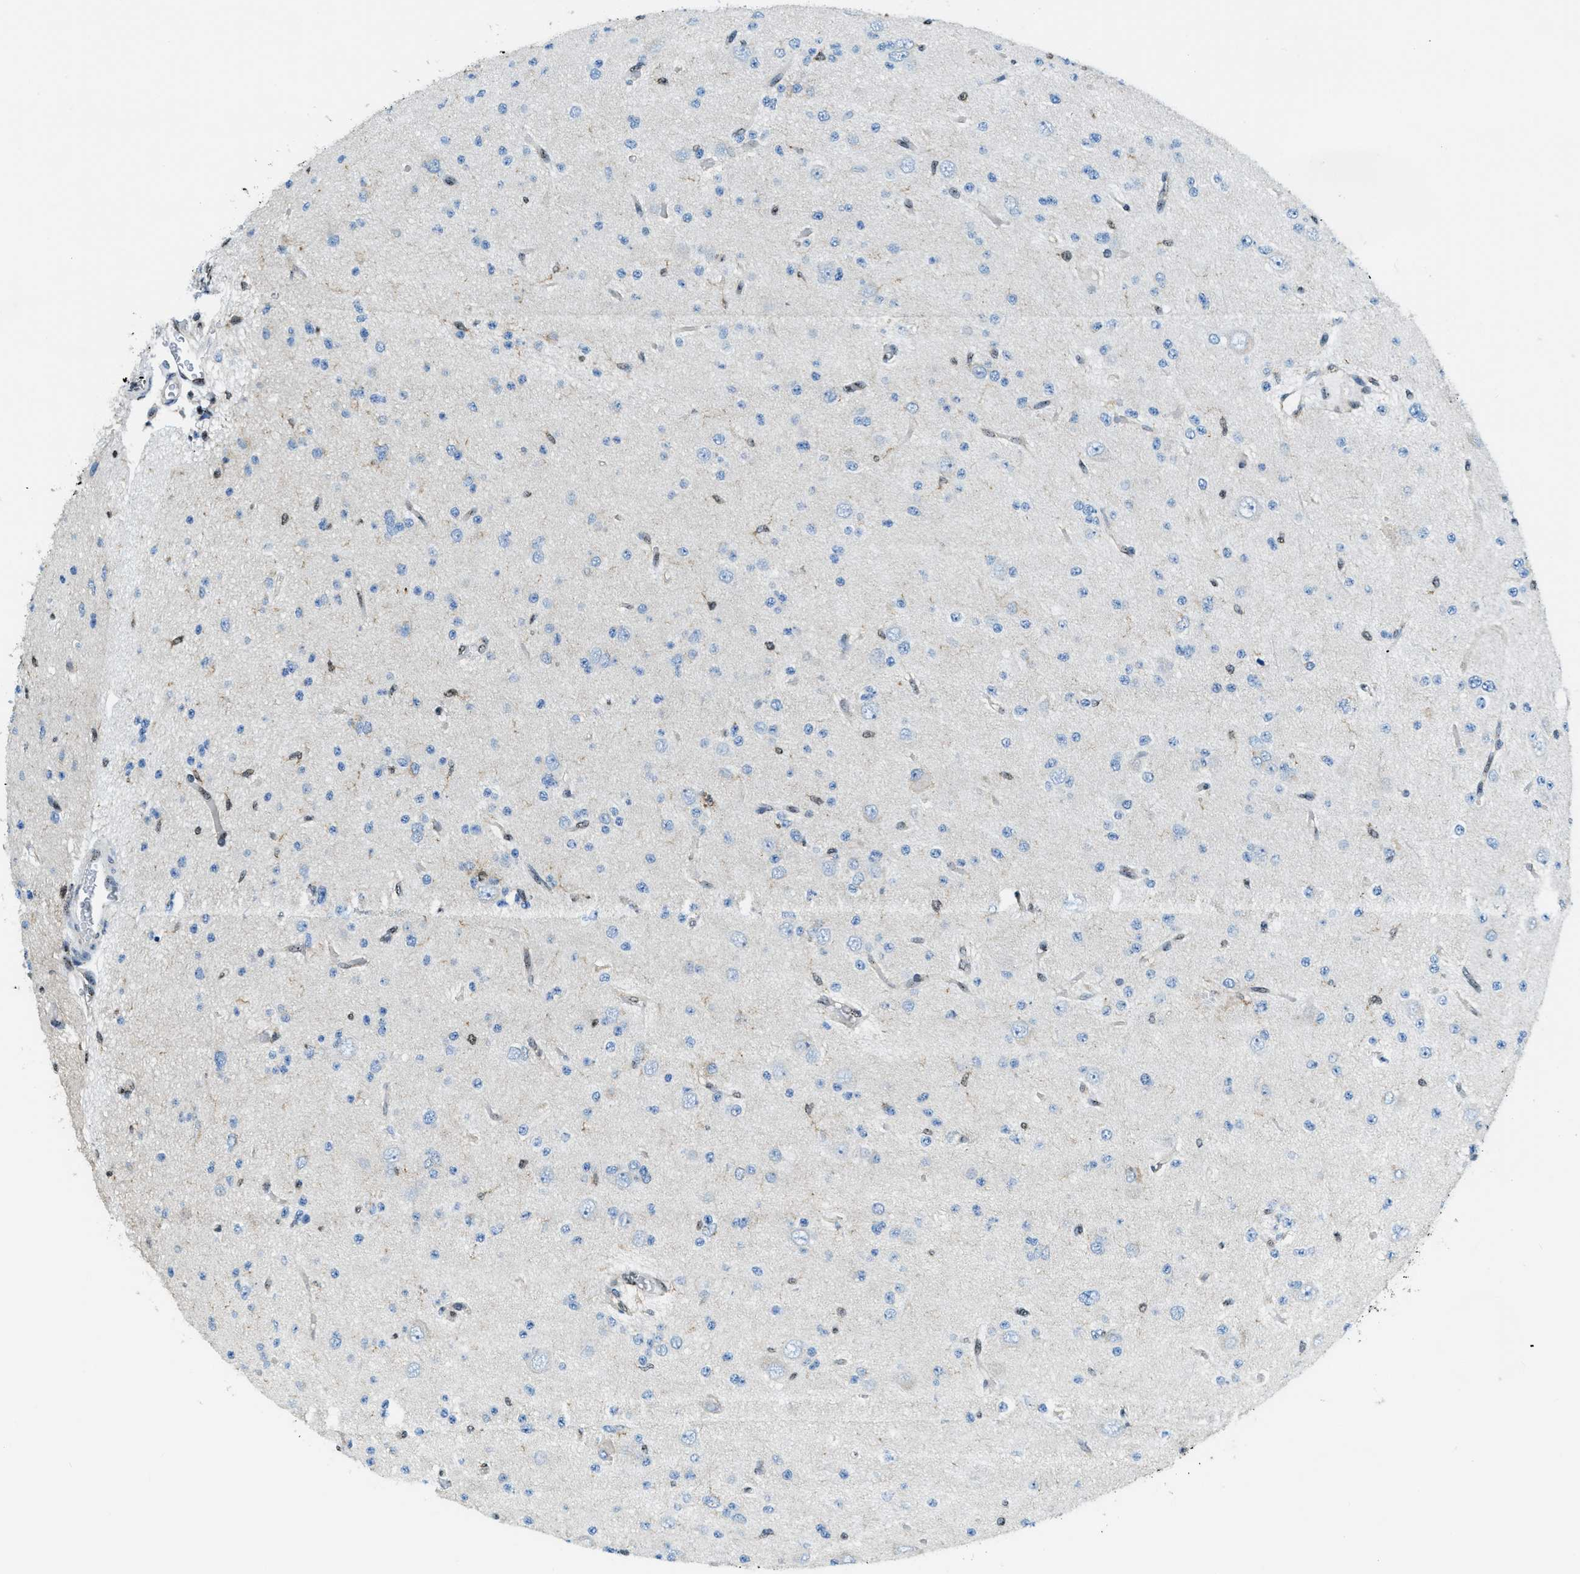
{"staining": {"intensity": "negative", "quantity": "none", "location": "none"}, "tissue": "glioma", "cell_type": "Tumor cells", "image_type": "cancer", "snomed": [{"axis": "morphology", "description": "Glioma, malignant, Low grade"}, {"axis": "topography", "description": "Brain"}], "caption": "A high-resolution image shows immunohistochemistry staining of glioma, which displays no significant expression in tumor cells.", "gene": "SP100", "patient": {"sex": "male", "age": 38}}